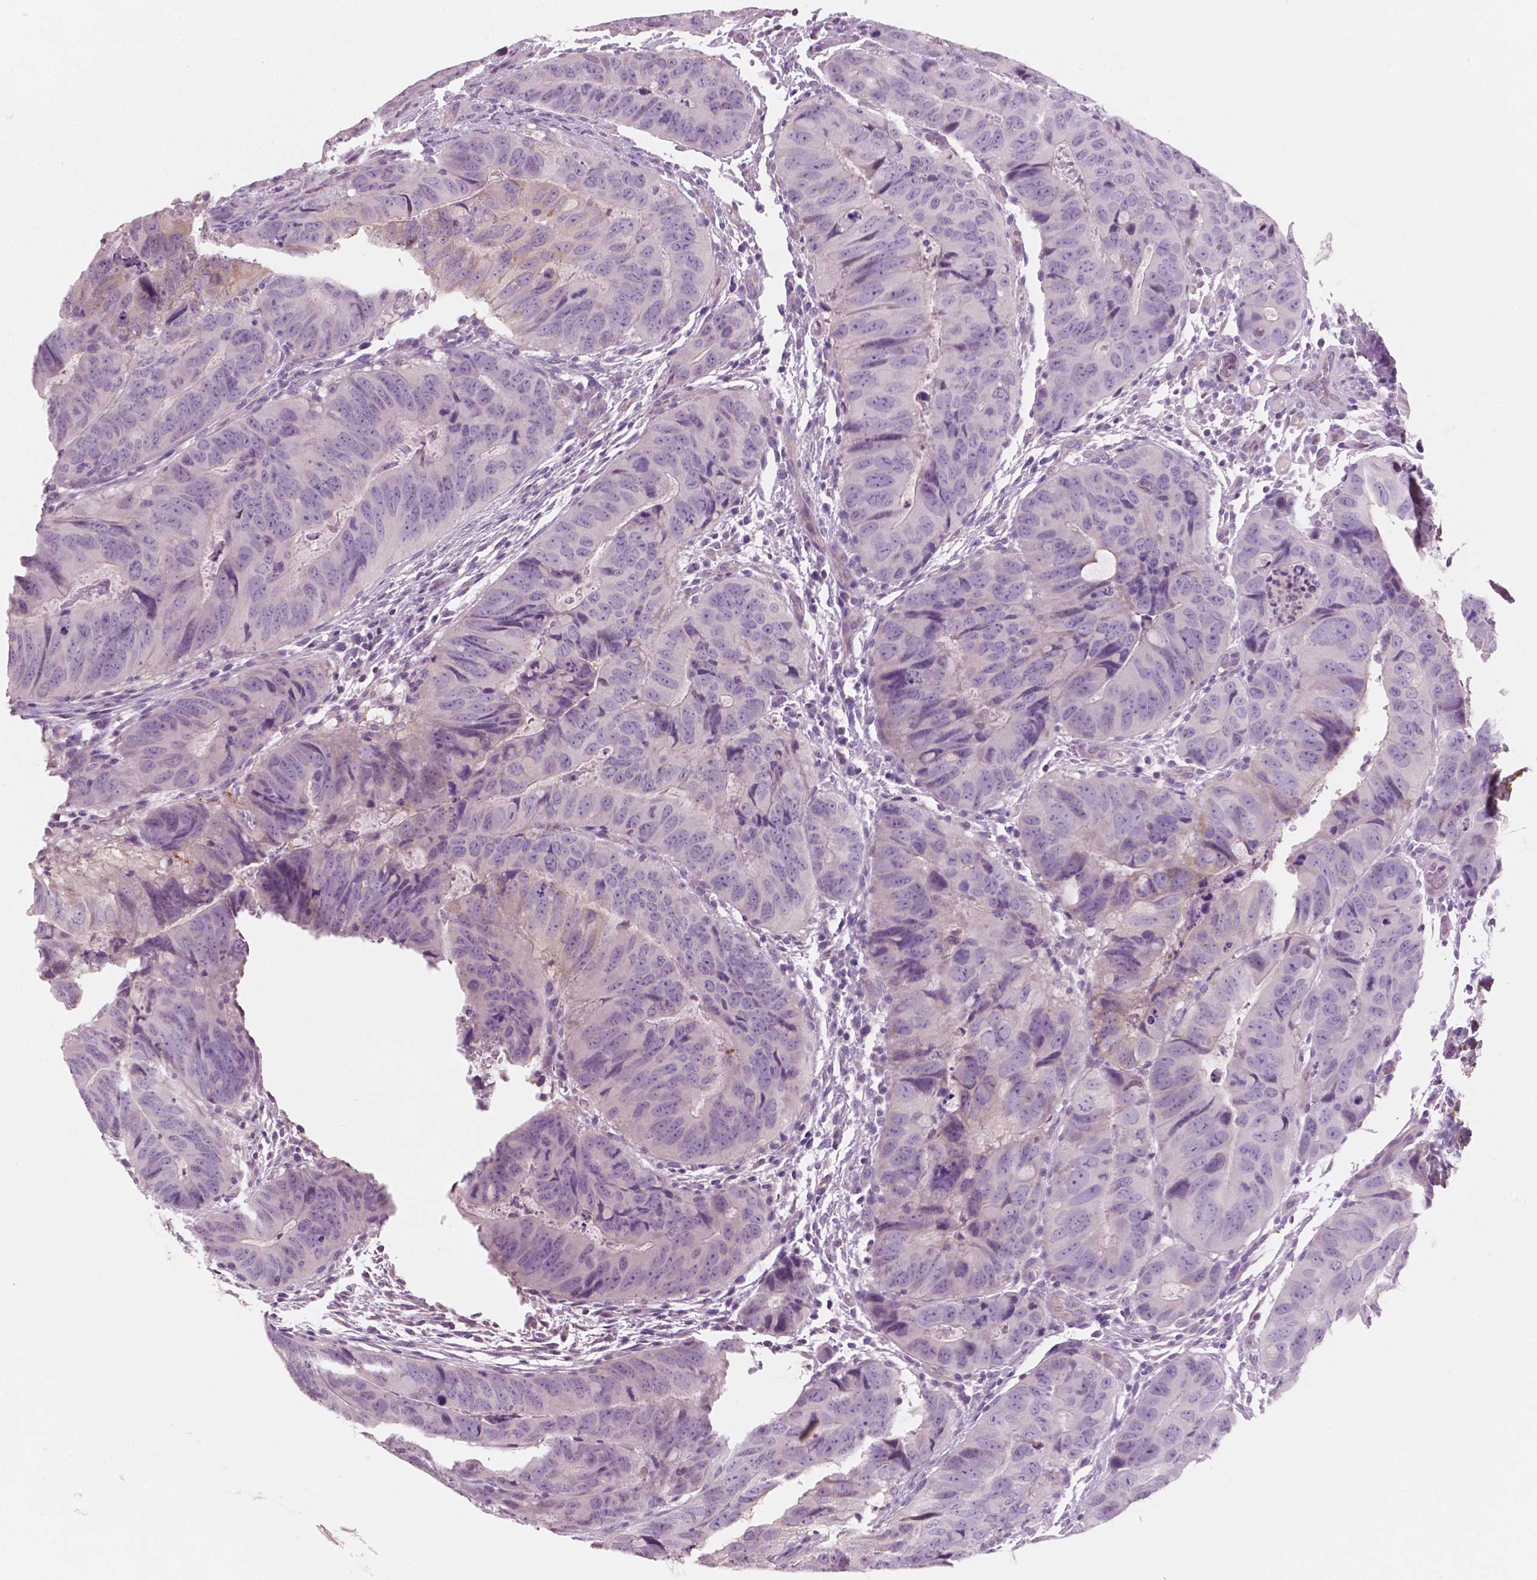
{"staining": {"intensity": "negative", "quantity": "none", "location": "none"}, "tissue": "colorectal cancer", "cell_type": "Tumor cells", "image_type": "cancer", "snomed": [{"axis": "morphology", "description": "Adenocarcinoma, NOS"}, {"axis": "topography", "description": "Colon"}], "caption": "Protein analysis of colorectal adenocarcinoma displays no significant staining in tumor cells. Brightfield microscopy of immunohistochemistry (IHC) stained with DAB (3,3'-diaminobenzidine) (brown) and hematoxylin (blue), captured at high magnification.", "gene": "AWAT1", "patient": {"sex": "male", "age": 79}}